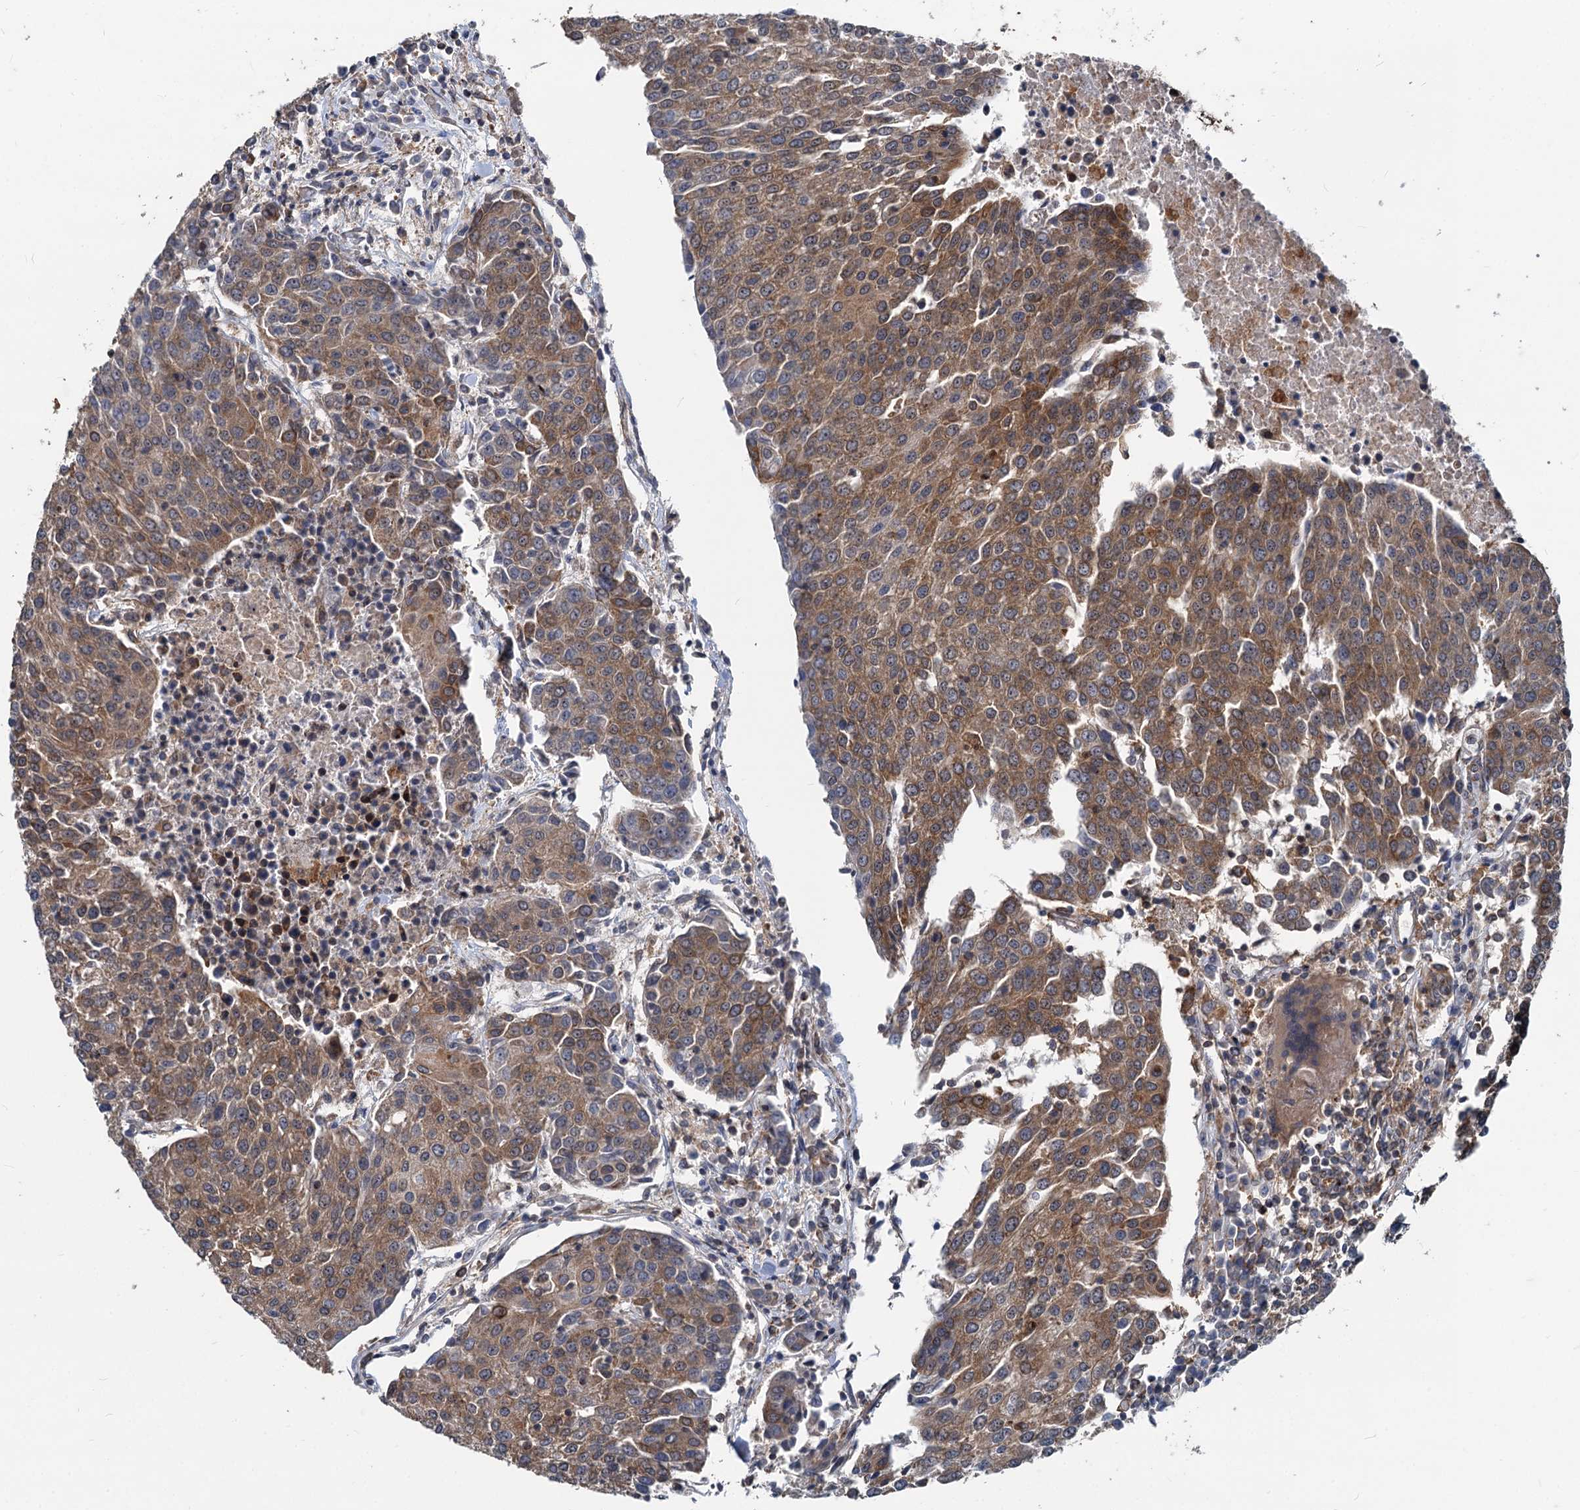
{"staining": {"intensity": "moderate", "quantity": ">75%", "location": "cytoplasmic/membranous"}, "tissue": "urothelial cancer", "cell_type": "Tumor cells", "image_type": "cancer", "snomed": [{"axis": "morphology", "description": "Urothelial carcinoma, High grade"}, {"axis": "topography", "description": "Urinary bladder"}], "caption": "Tumor cells reveal moderate cytoplasmic/membranous expression in about >75% of cells in urothelial carcinoma (high-grade). (IHC, brightfield microscopy, high magnification).", "gene": "STIM1", "patient": {"sex": "female", "age": 85}}